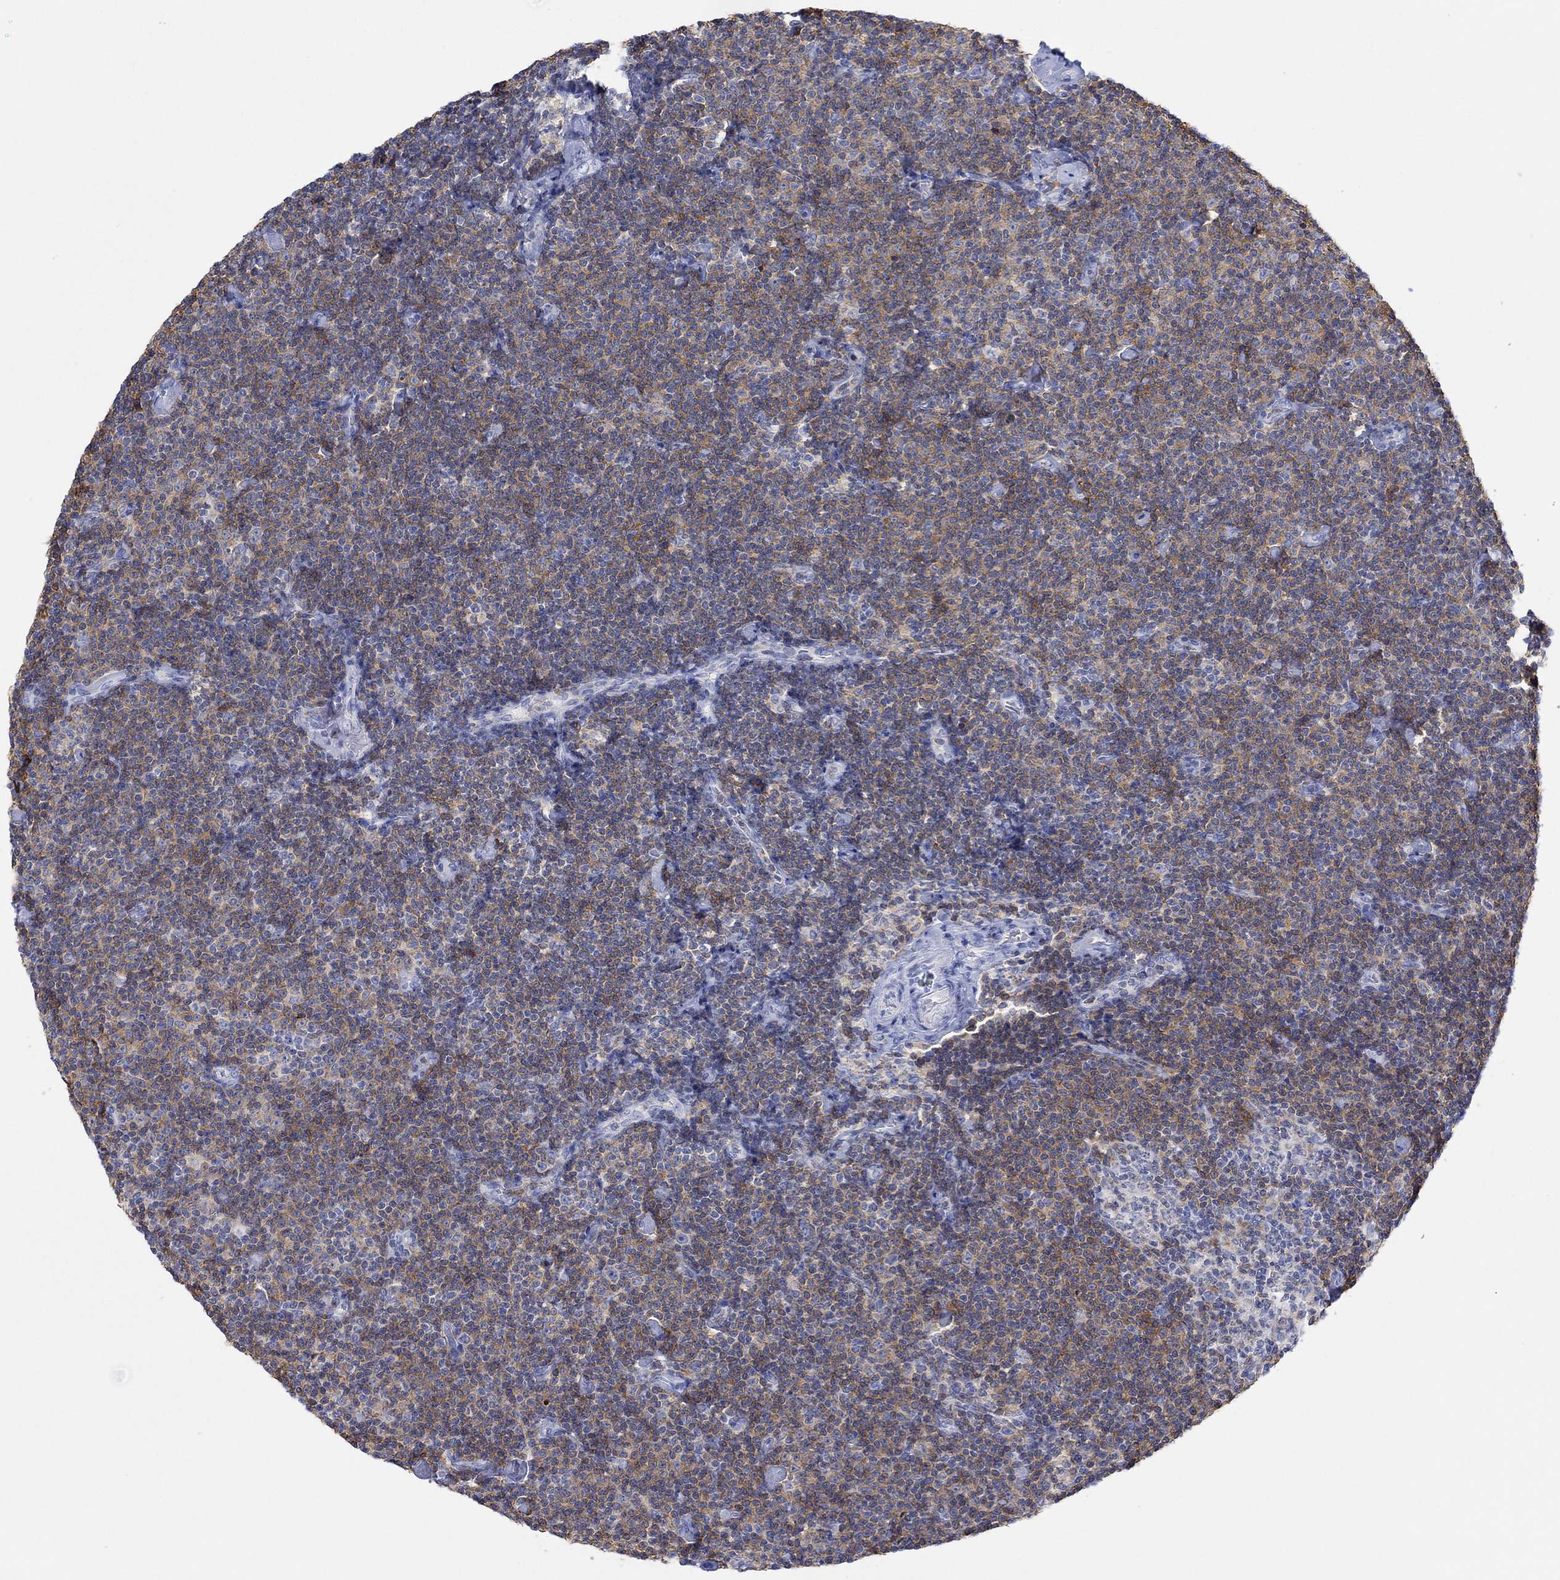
{"staining": {"intensity": "moderate", "quantity": ">75%", "location": "cytoplasmic/membranous"}, "tissue": "lymphoma", "cell_type": "Tumor cells", "image_type": "cancer", "snomed": [{"axis": "morphology", "description": "Malignant lymphoma, non-Hodgkin's type, Low grade"}, {"axis": "topography", "description": "Lymph node"}], "caption": "Immunohistochemical staining of lymphoma demonstrates moderate cytoplasmic/membranous protein staining in about >75% of tumor cells.", "gene": "GCM1", "patient": {"sex": "male", "age": 81}}